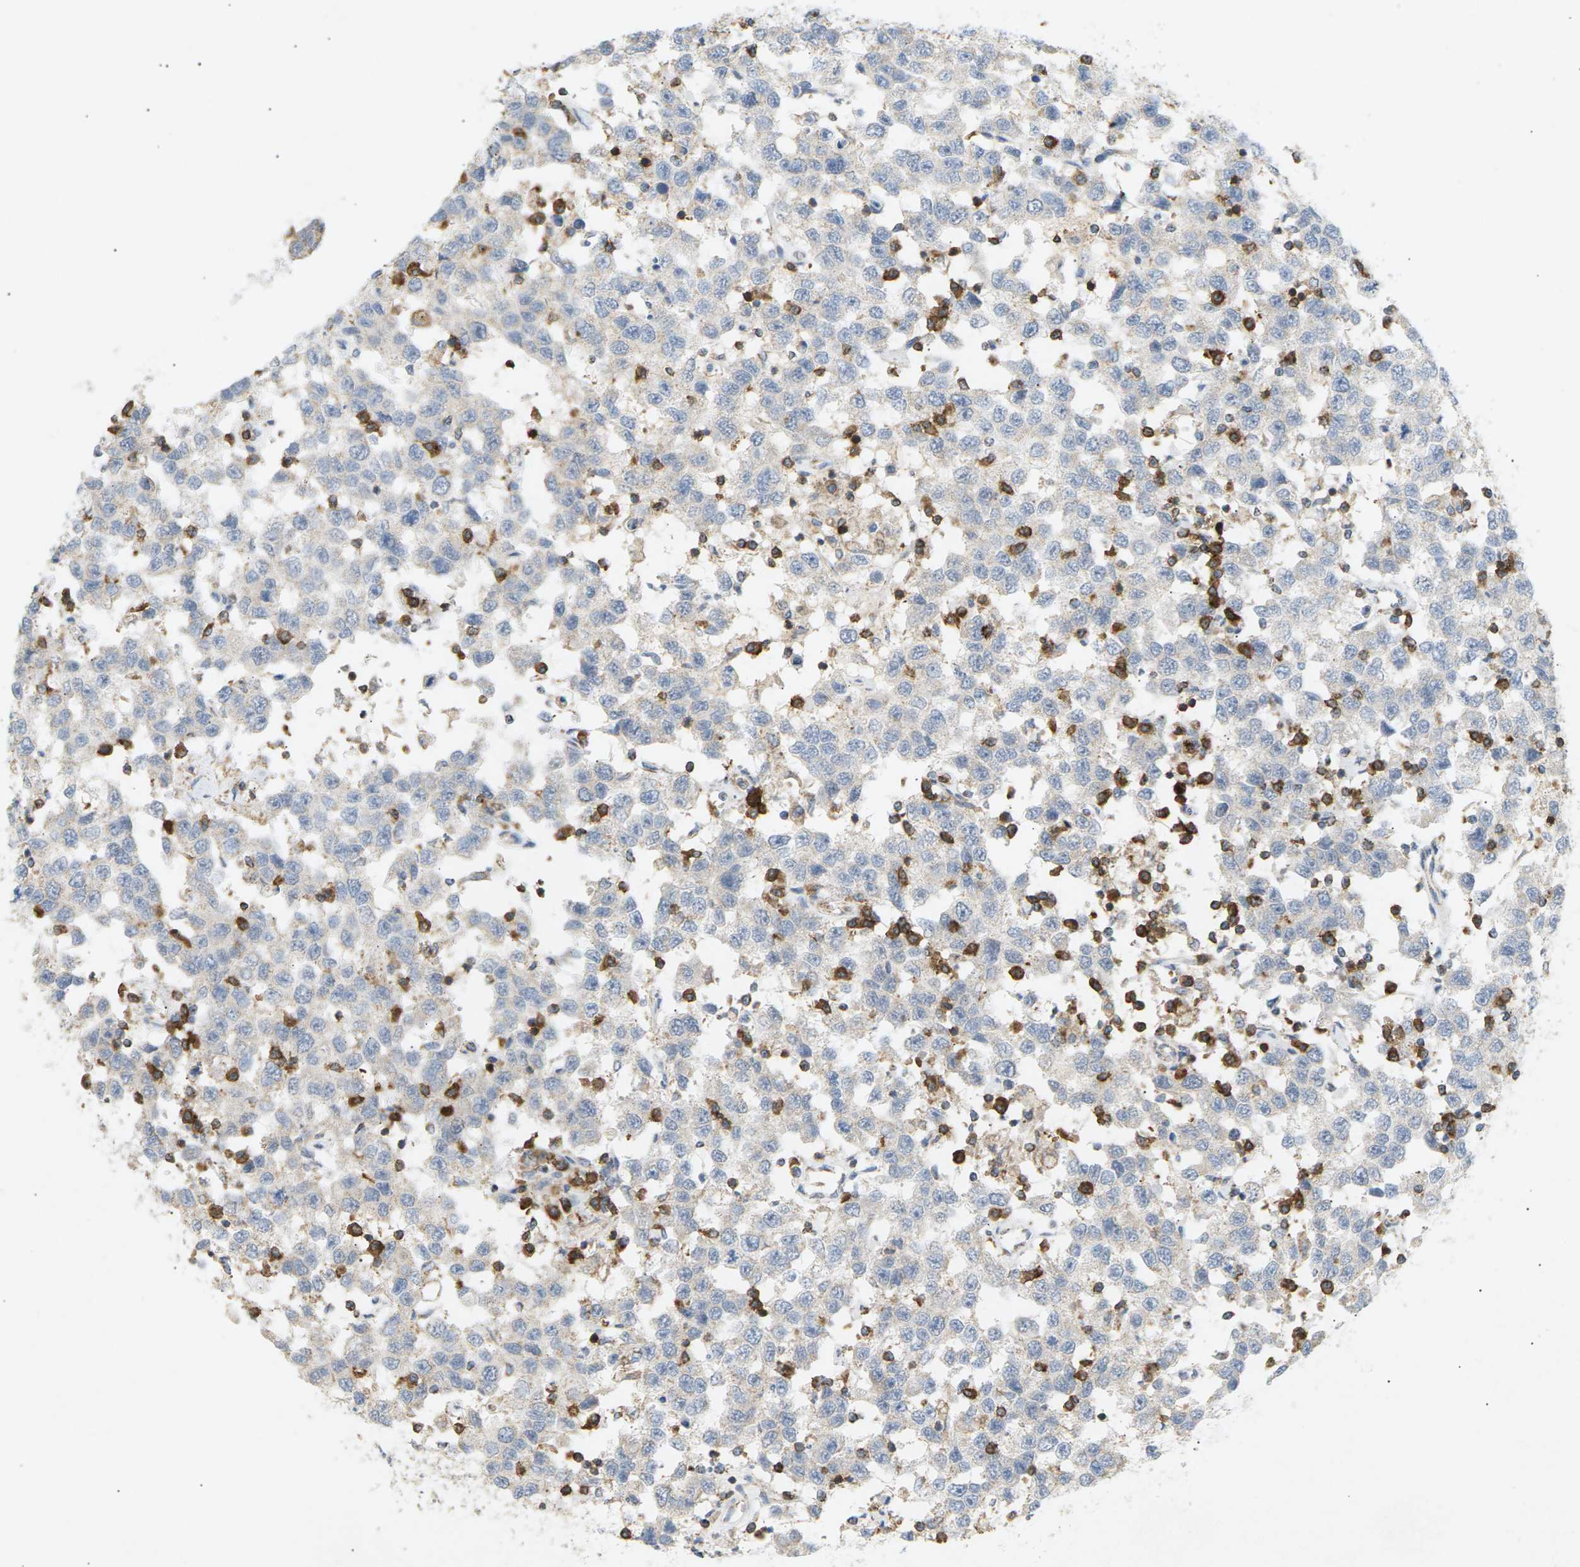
{"staining": {"intensity": "negative", "quantity": "none", "location": "none"}, "tissue": "testis cancer", "cell_type": "Tumor cells", "image_type": "cancer", "snomed": [{"axis": "morphology", "description": "Seminoma, NOS"}, {"axis": "topography", "description": "Testis"}], "caption": "The micrograph exhibits no staining of tumor cells in seminoma (testis).", "gene": "LIME1", "patient": {"sex": "male", "age": 41}}